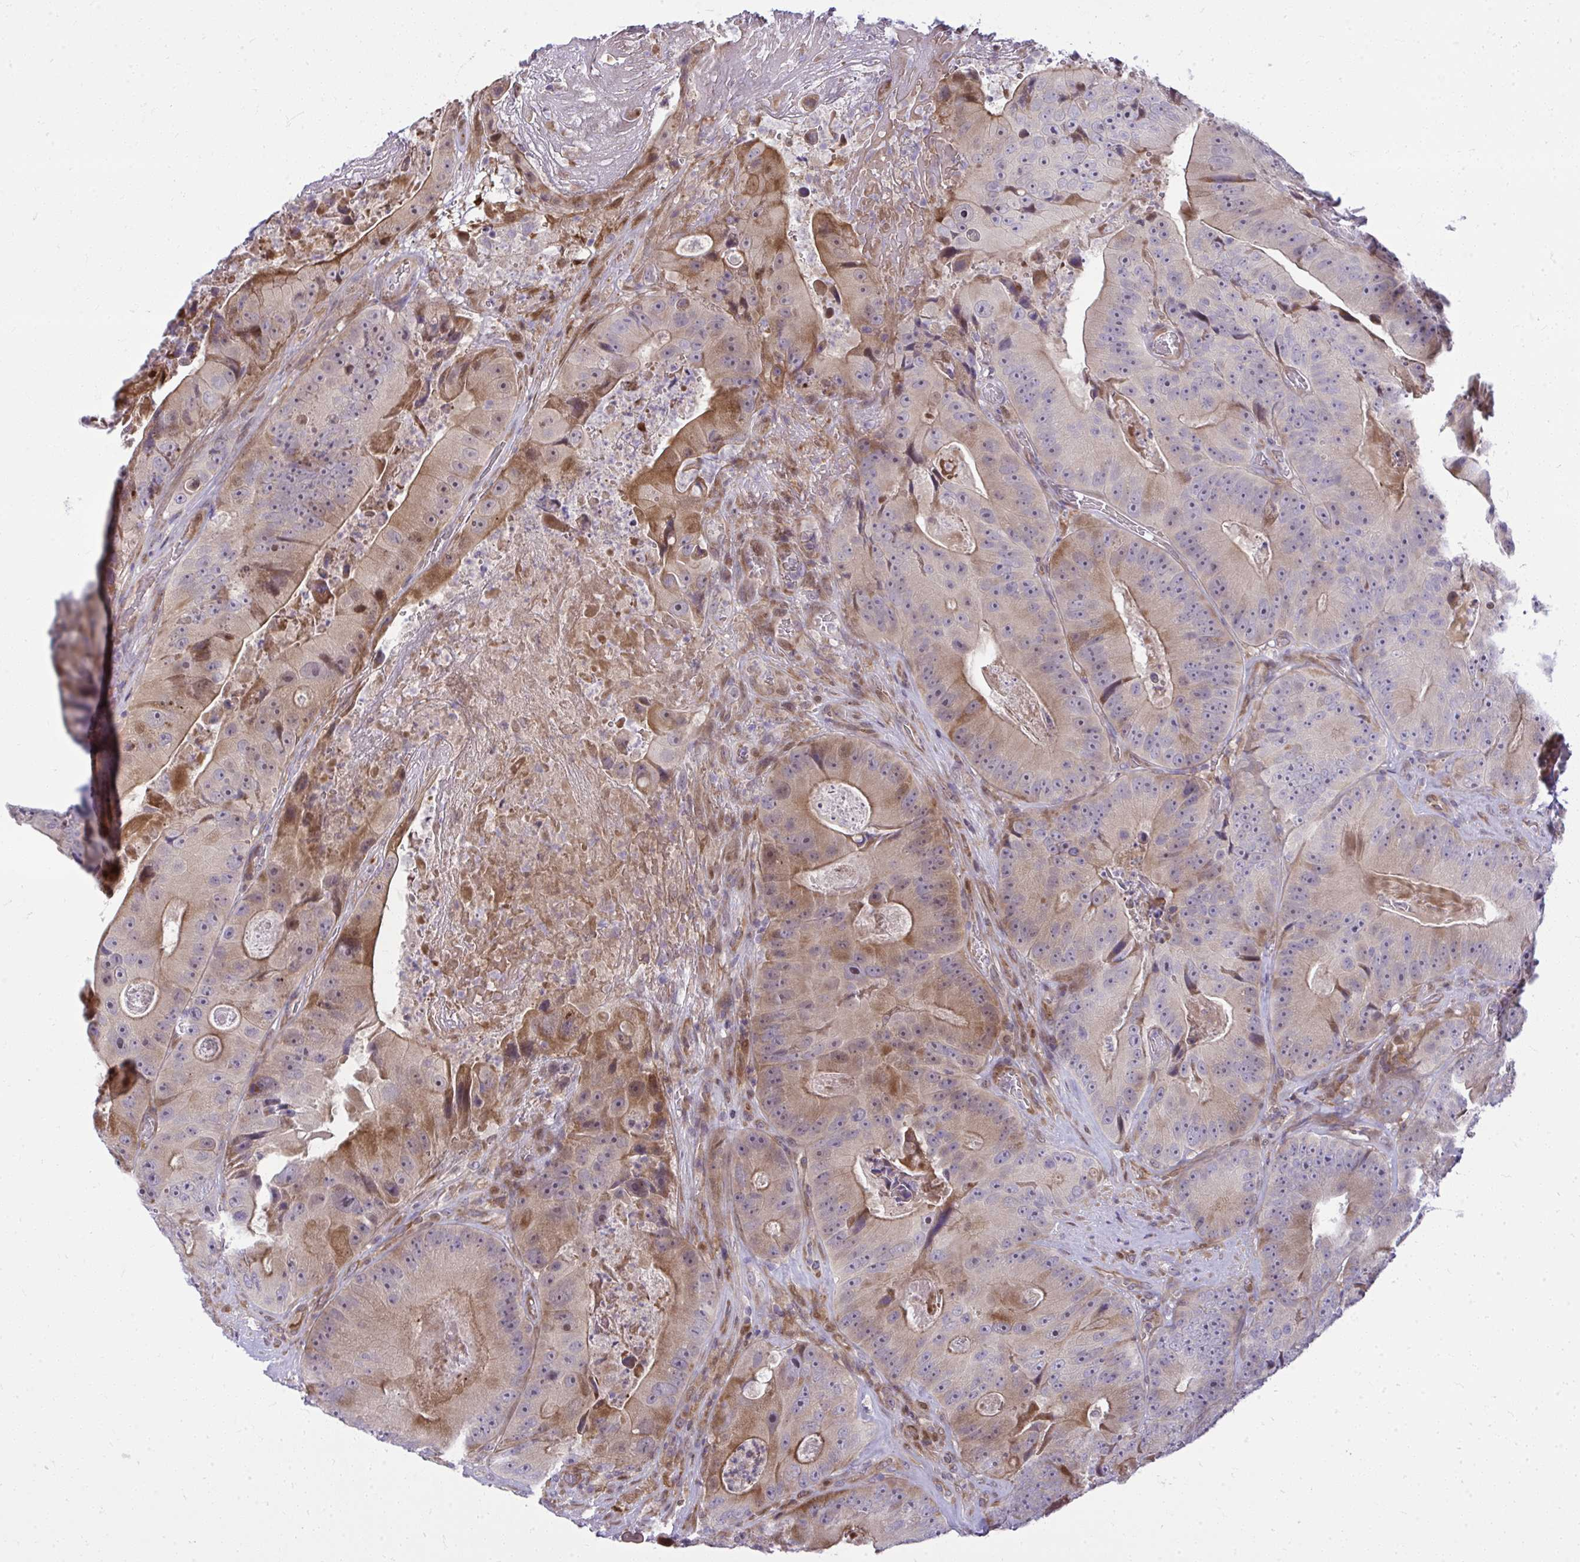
{"staining": {"intensity": "moderate", "quantity": "25%-75%", "location": "cytoplasmic/membranous"}, "tissue": "colorectal cancer", "cell_type": "Tumor cells", "image_type": "cancer", "snomed": [{"axis": "morphology", "description": "Adenocarcinoma, NOS"}, {"axis": "topography", "description": "Colon"}], "caption": "Protein expression by IHC reveals moderate cytoplasmic/membranous expression in about 25%-75% of tumor cells in colorectal cancer.", "gene": "ZSCAN9", "patient": {"sex": "female", "age": 86}}